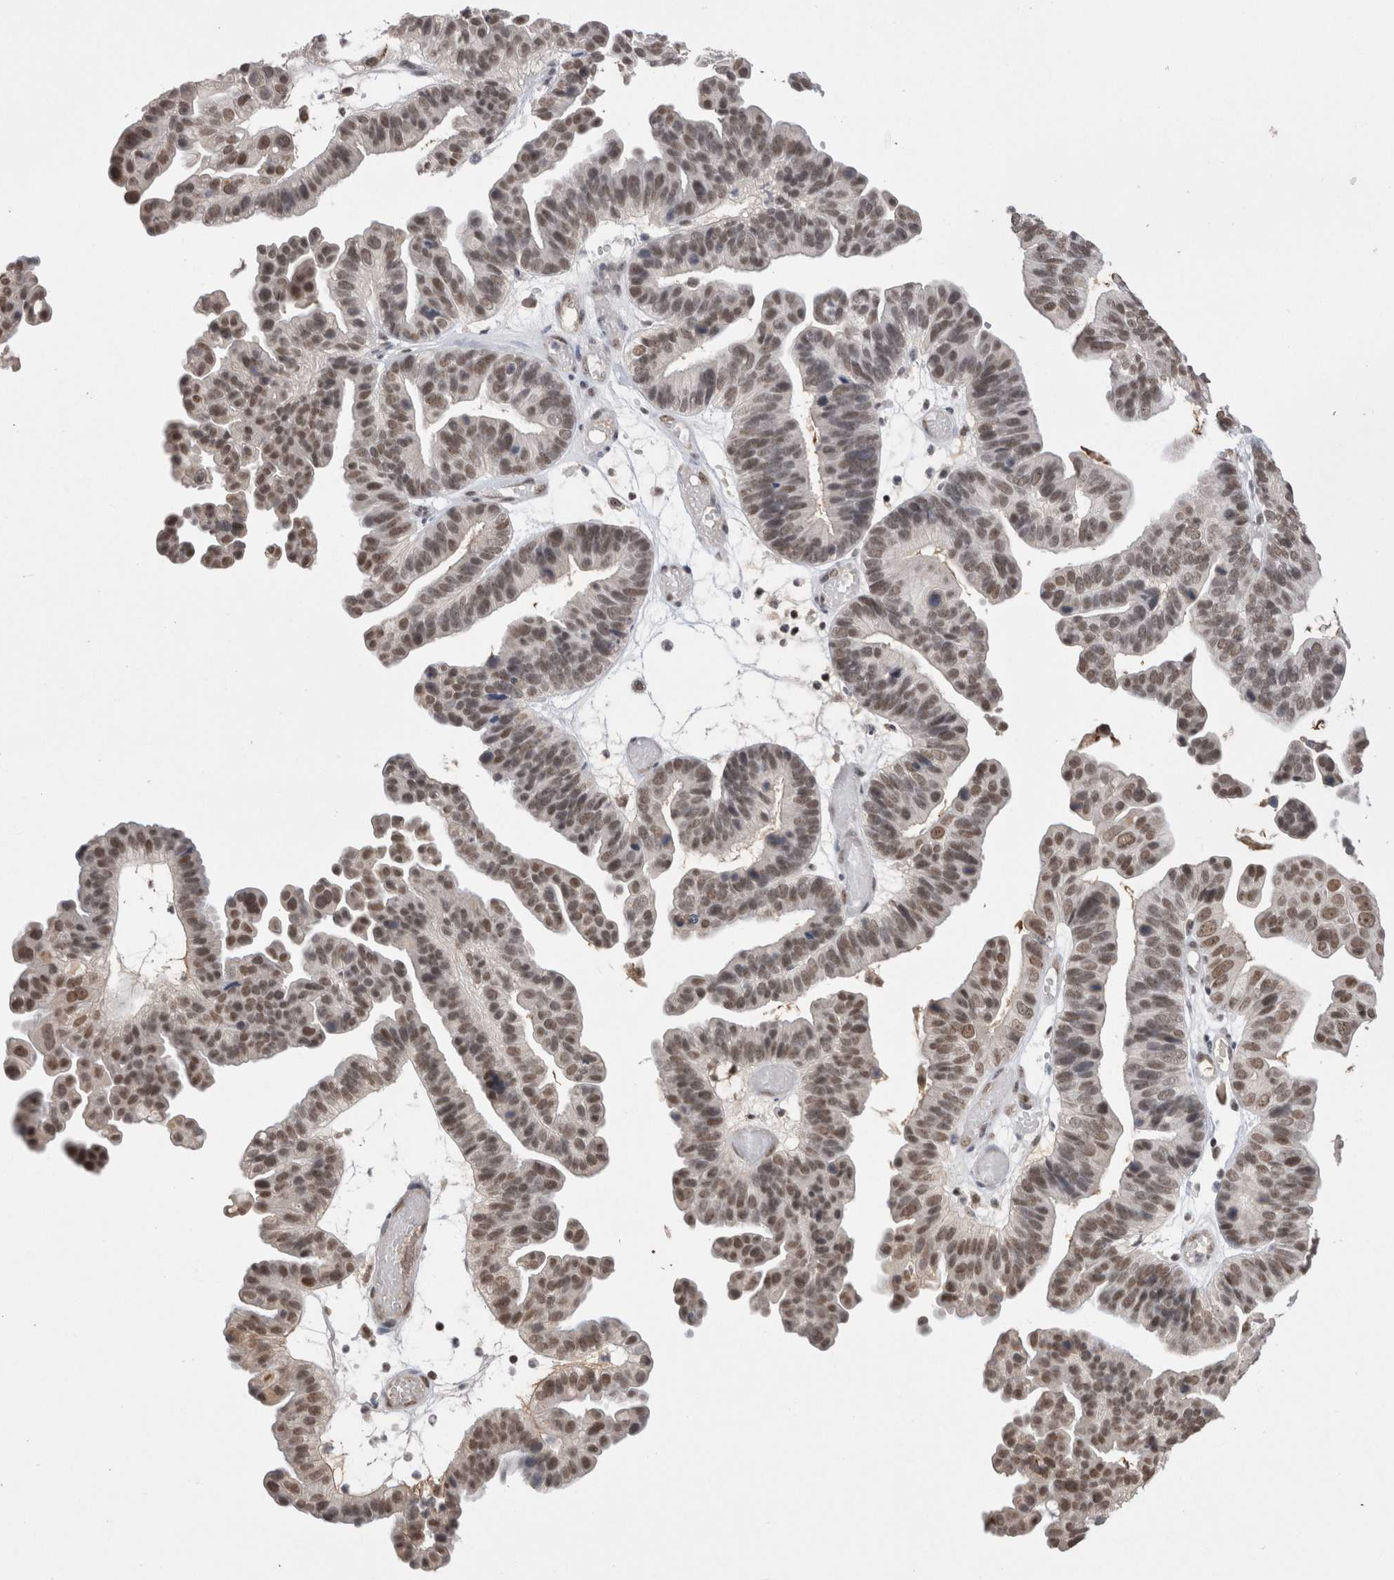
{"staining": {"intensity": "moderate", "quantity": "25%-75%", "location": "nuclear"}, "tissue": "ovarian cancer", "cell_type": "Tumor cells", "image_type": "cancer", "snomed": [{"axis": "morphology", "description": "Cystadenocarcinoma, serous, NOS"}, {"axis": "topography", "description": "Ovary"}], "caption": "This photomicrograph exhibits immunohistochemistry staining of serous cystadenocarcinoma (ovarian), with medium moderate nuclear staining in approximately 25%-75% of tumor cells.", "gene": "DAXX", "patient": {"sex": "female", "age": 56}}